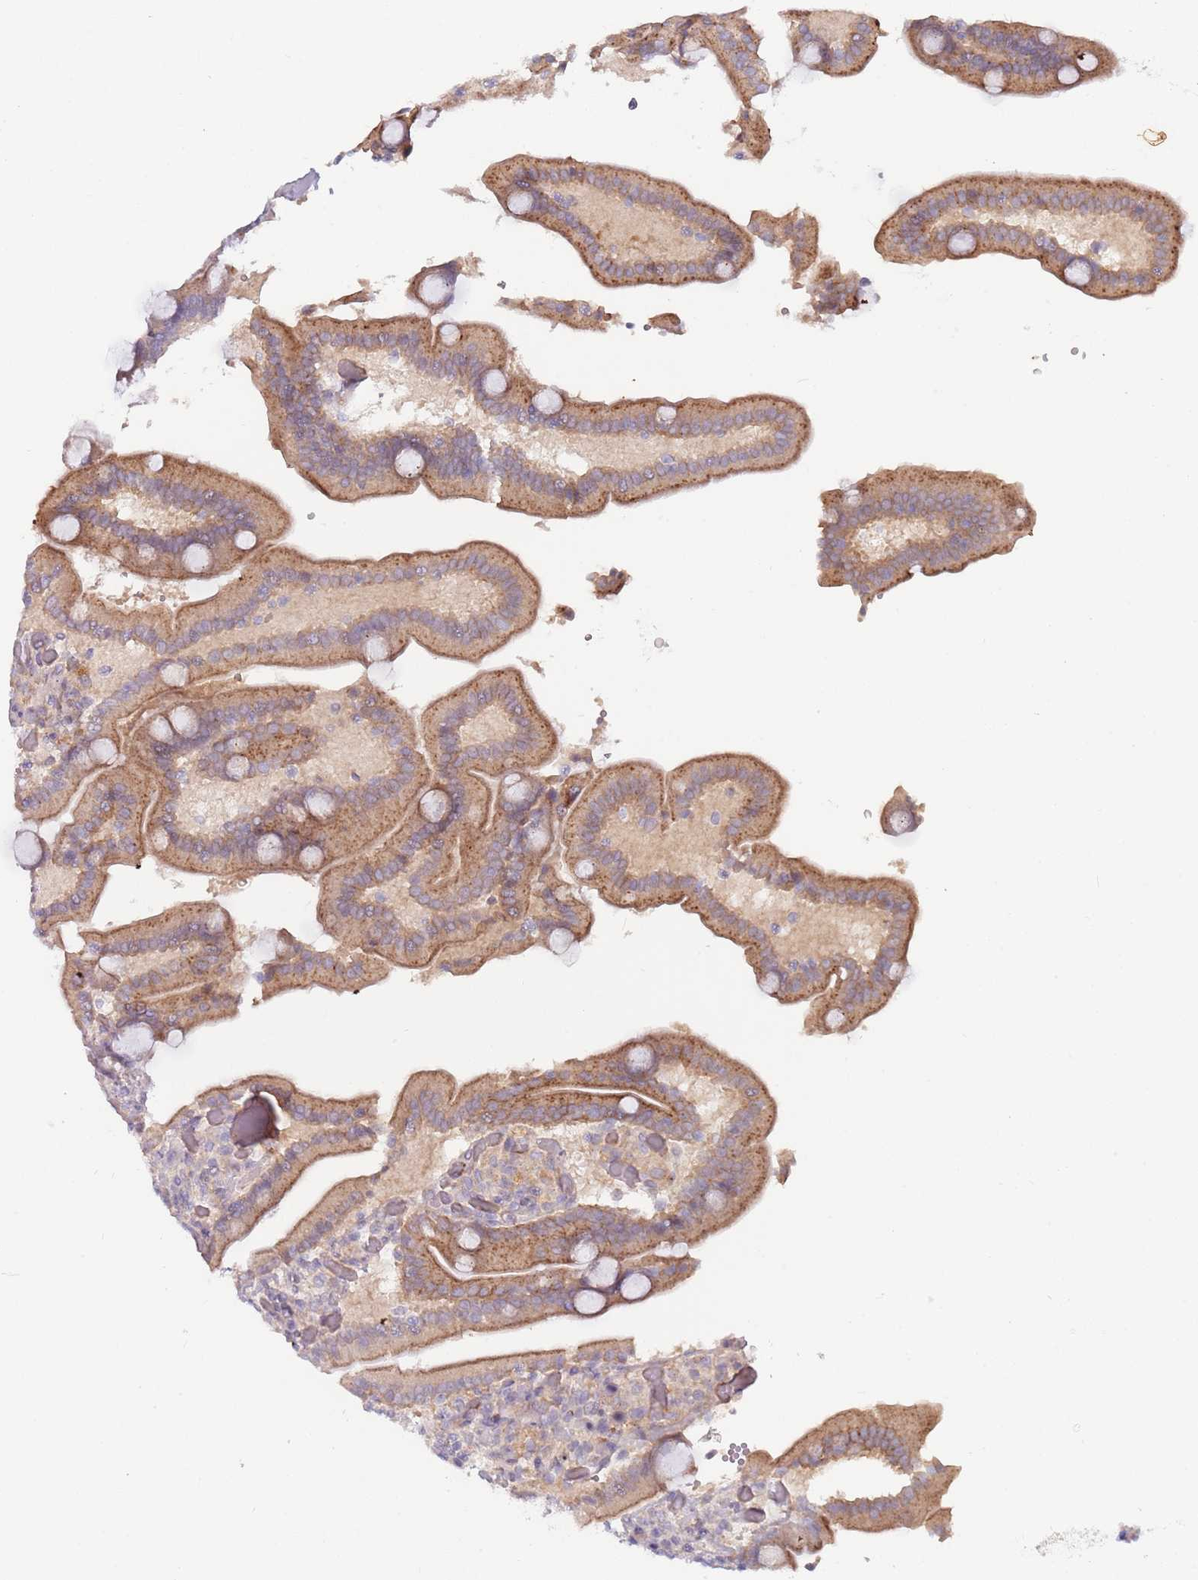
{"staining": {"intensity": "moderate", "quantity": ">75%", "location": "cytoplasmic/membranous"}, "tissue": "duodenum", "cell_type": "Glandular cells", "image_type": "normal", "snomed": [{"axis": "morphology", "description": "Normal tissue, NOS"}, {"axis": "topography", "description": "Duodenum"}], "caption": "Immunohistochemical staining of unremarkable duodenum shows moderate cytoplasmic/membranous protein expression in about >75% of glandular cells. (DAB (3,3'-diaminobenzidine) = brown stain, brightfield microscopy at high magnification).", "gene": "SAV1", "patient": {"sex": "female", "age": 62}}